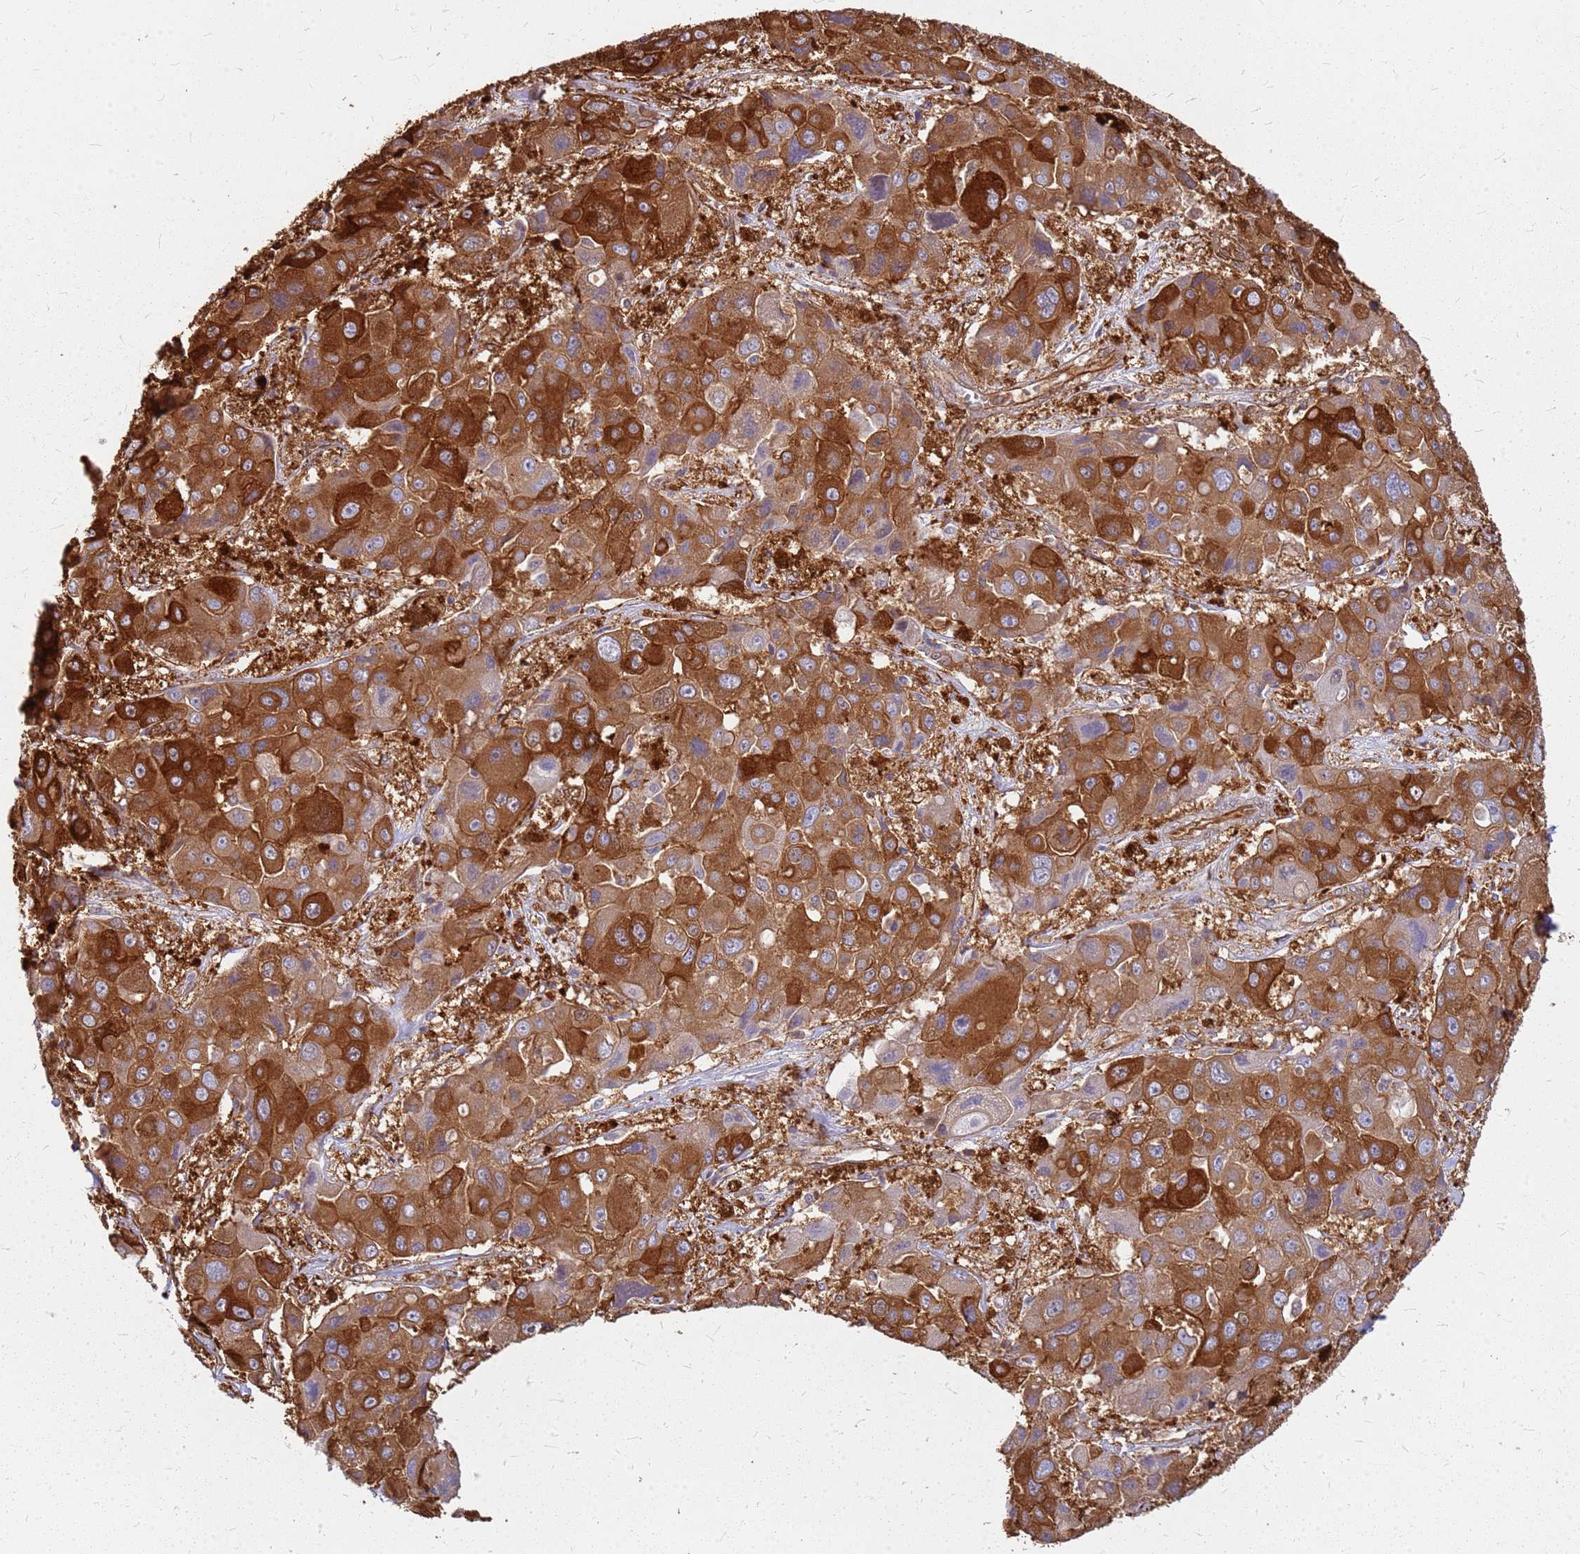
{"staining": {"intensity": "strong", "quantity": ">75%", "location": "cytoplasmic/membranous"}, "tissue": "liver cancer", "cell_type": "Tumor cells", "image_type": "cancer", "snomed": [{"axis": "morphology", "description": "Cholangiocarcinoma"}, {"axis": "topography", "description": "Liver"}], "caption": "Immunohistochemical staining of human liver cholangiocarcinoma shows strong cytoplasmic/membranous protein positivity in approximately >75% of tumor cells.", "gene": "HDX", "patient": {"sex": "male", "age": 67}}